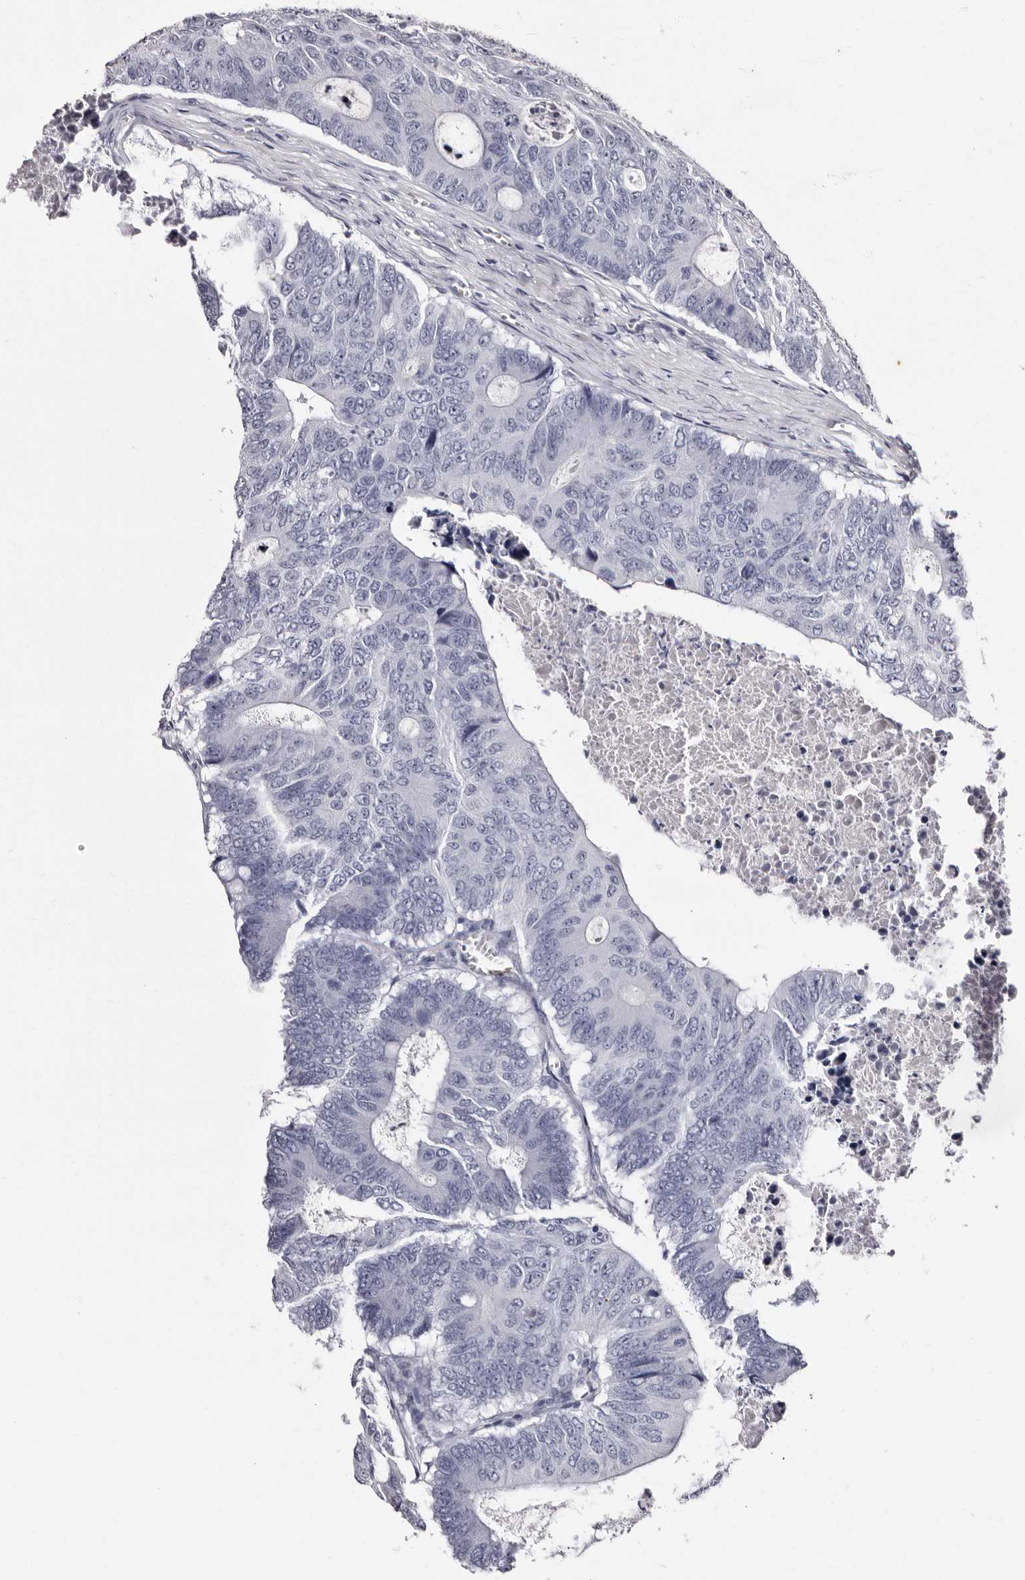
{"staining": {"intensity": "negative", "quantity": "none", "location": "none"}, "tissue": "colorectal cancer", "cell_type": "Tumor cells", "image_type": "cancer", "snomed": [{"axis": "morphology", "description": "Adenocarcinoma, NOS"}, {"axis": "topography", "description": "Colon"}], "caption": "Histopathology image shows no significant protein staining in tumor cells of colorectal adenocarcinoma.", "gene": "BPGM", "patient": {"sex": "male", "age": 87}}